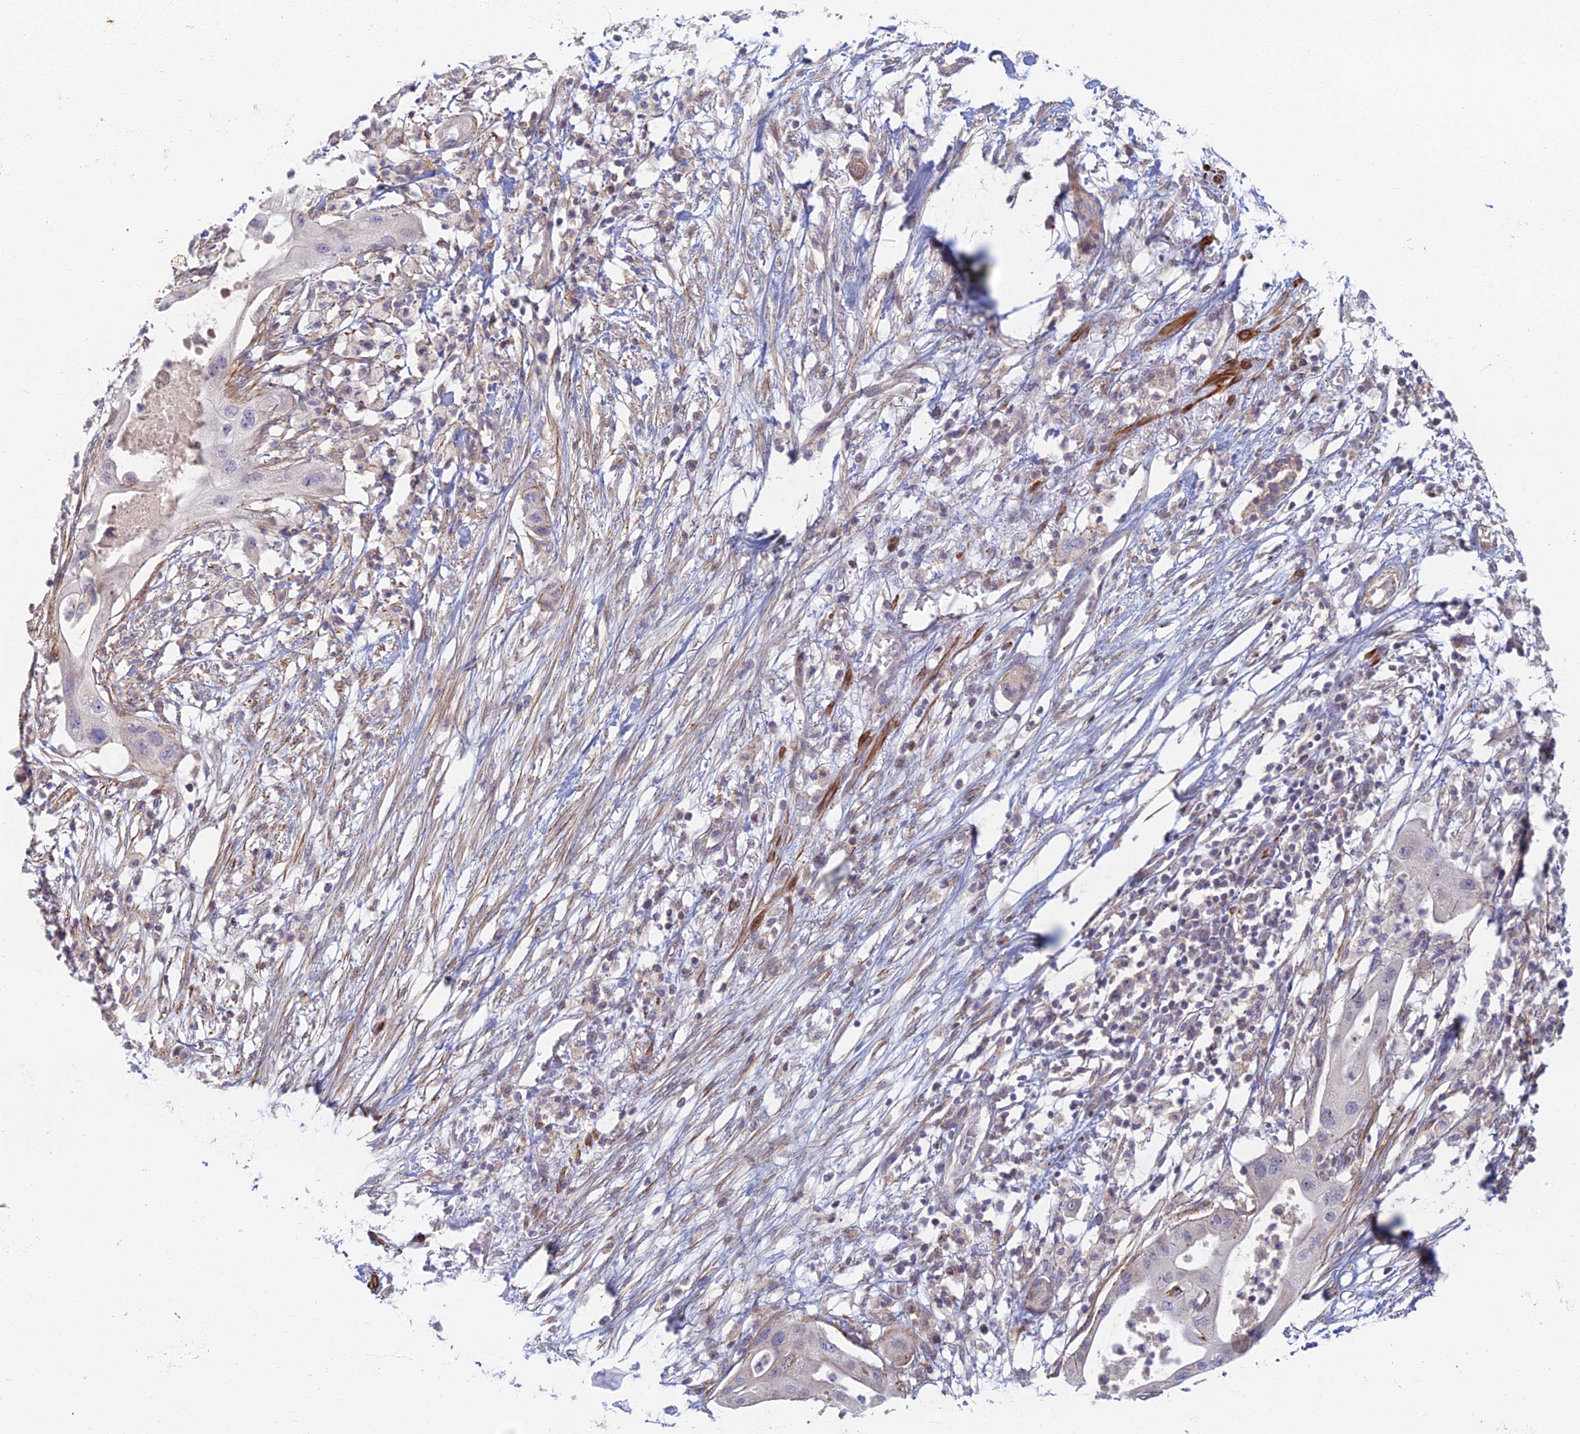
{"staining": {"intensity": "negative", "quantity": "none", "location": "none"}, "tissue": "pancreatic cancer", "cell_type": "Tumor cells", "image_type": "cancer", "snomed": [{"axis": "morphology", "description": "Adenocarcinoma, NOS"}, {"axis": "topography", "description": "Pancreas"}], "caption": "Image shows no protein positivity in tumor cells of adenocarcinoma (pancreatic) tissue.", "gene": "C15orf40", "patient": {"sex": "male", "age": 68}}